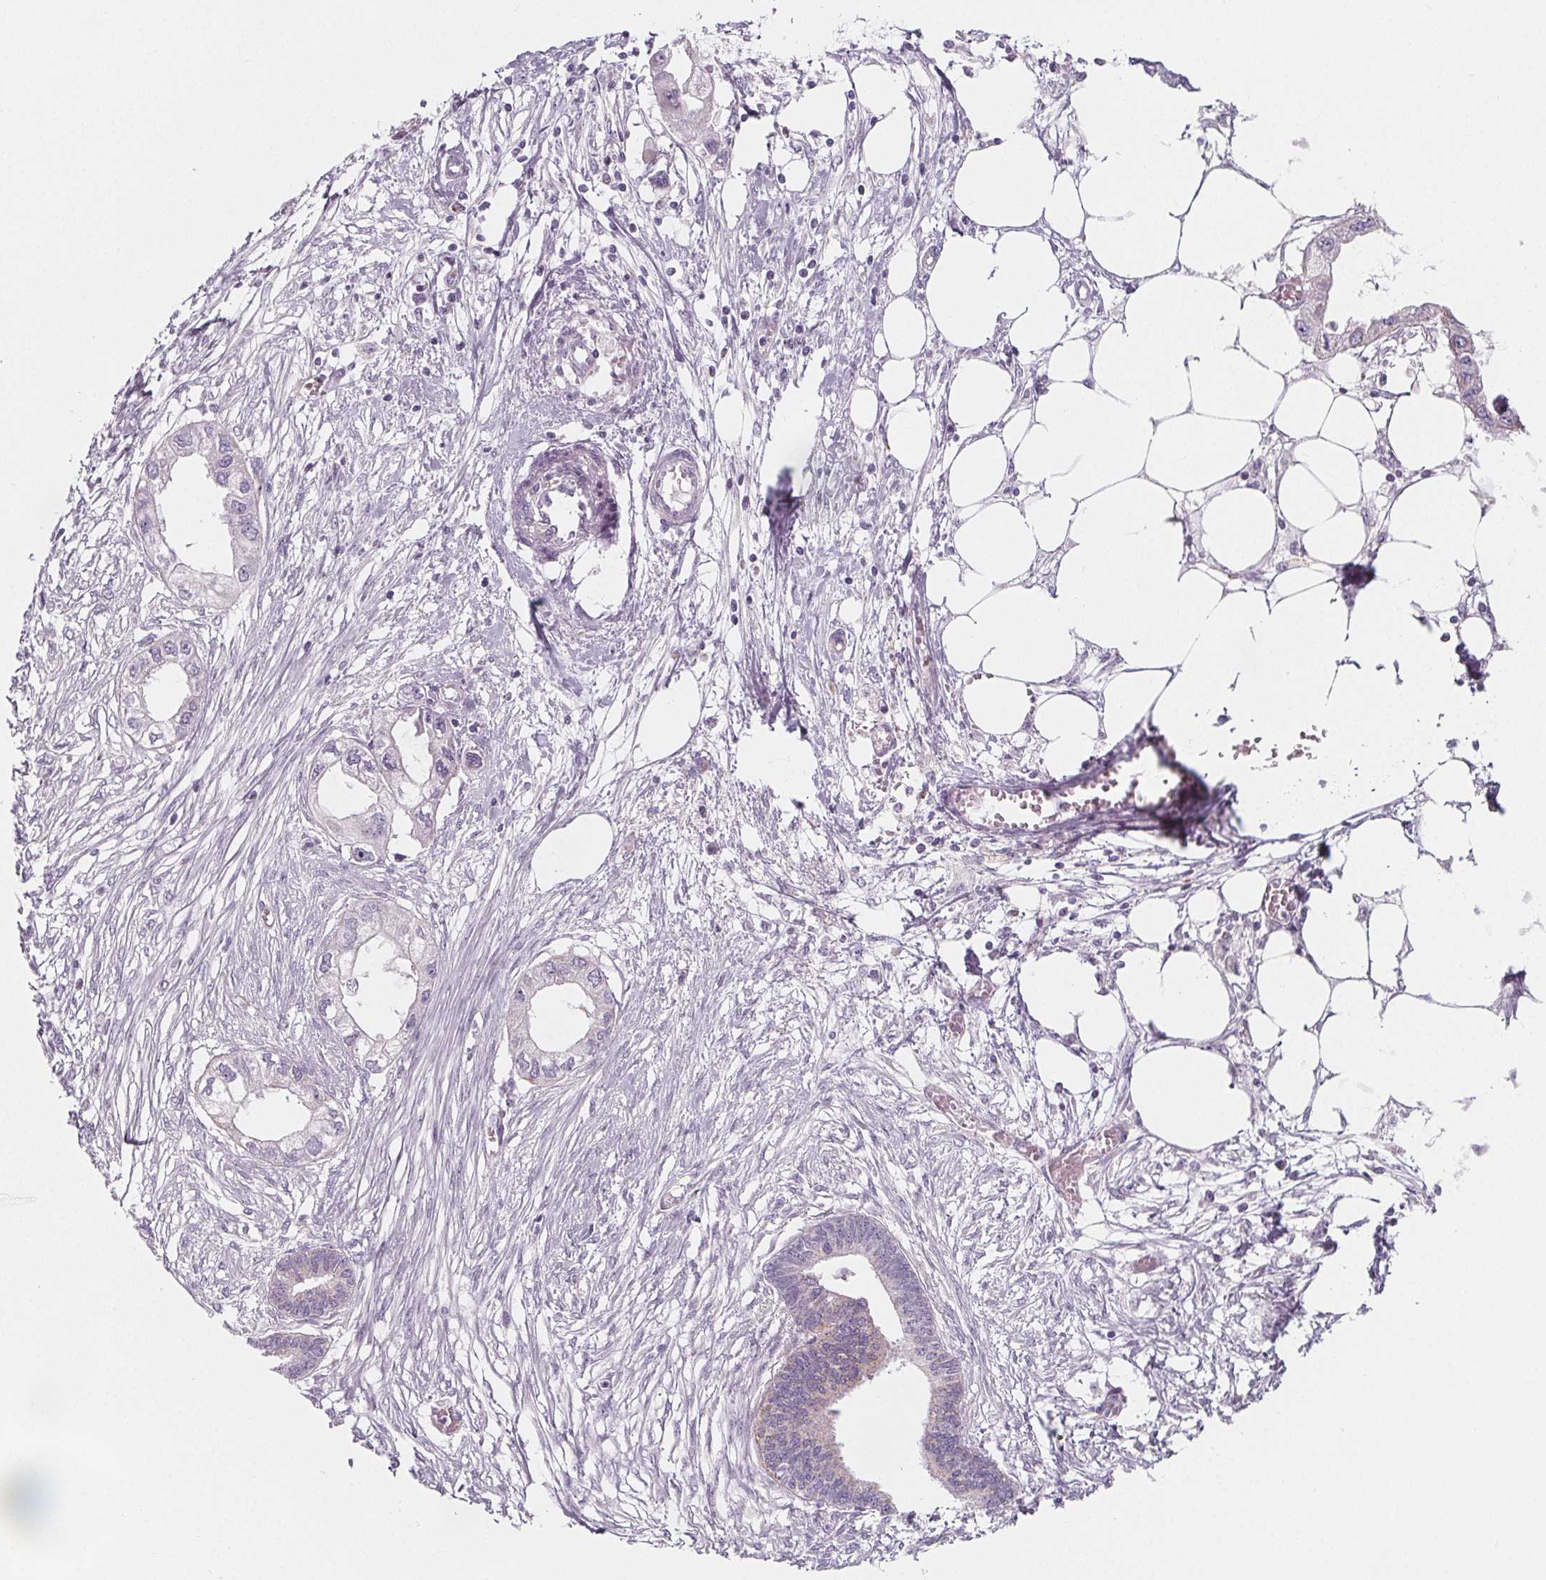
{"staining": {"intensity": "weak", "quantity": "<25%", "location": "cytoplasmic/membranous"}, "tissue": "endometrial cancer", "cell_type": "Tumor cells", "image_type": "cancer", "snomed": [{"axis": "morphology", "description": "Adenocarcinoma, NOS"}, {"axis": "morphology", "description": "Adenocarcinoma, metastatic, NOS"}, {"axis": "topography", "description": "Adipose tissue"}, {"axis": "topography", "description": "Endometrium"}], "caption": "Protein analysis of endometrial adenocarcinoma reveals no significant staining in tumor cells.", "gene": "IL17C", "patient": {"sex": "female", "age": 67}}